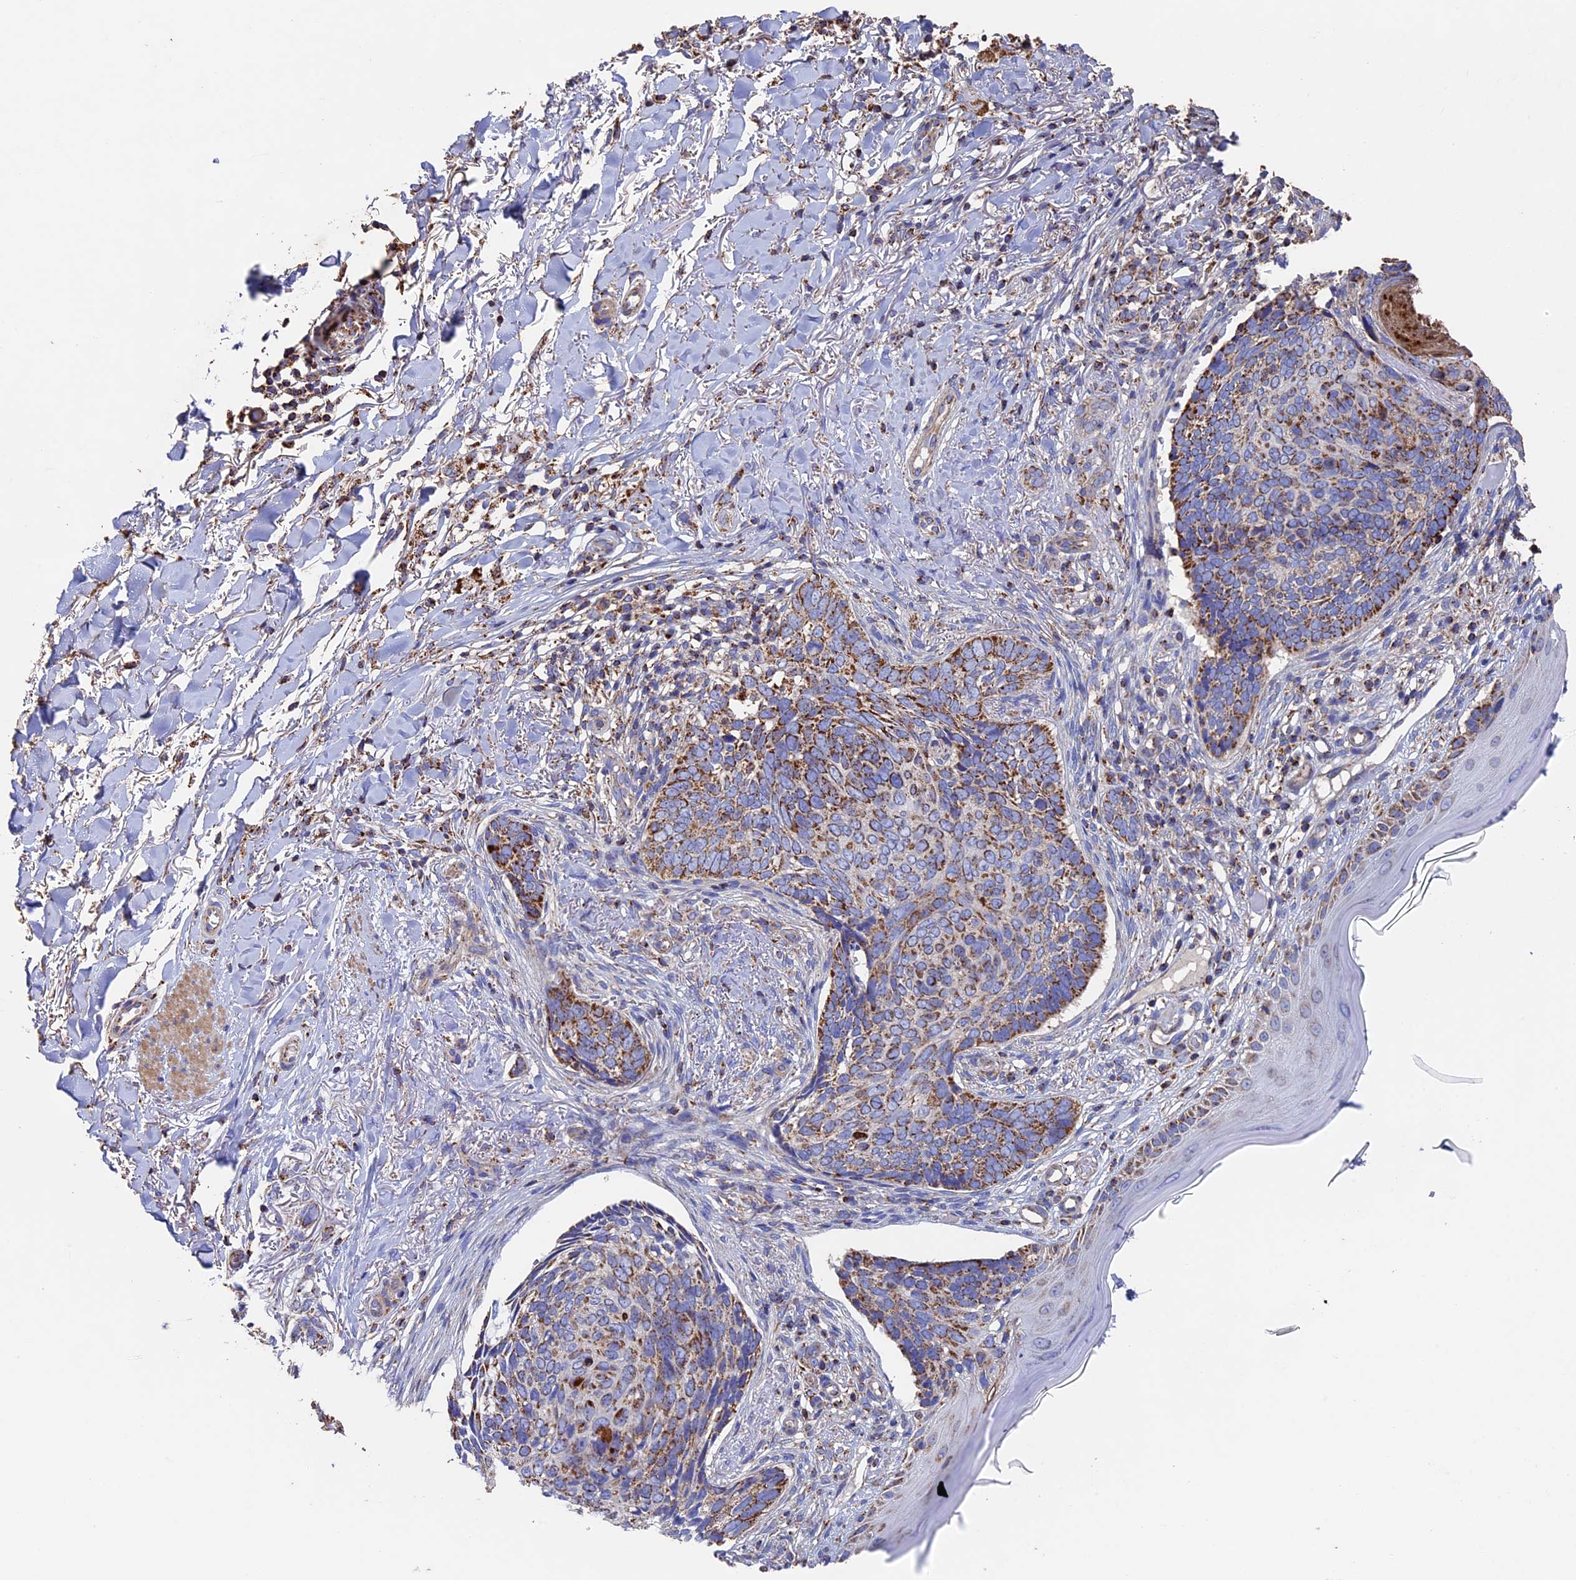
{"staining": {"intensity": "moderate", "quantity": ">75%", "location": "cytoplasmic/membranous"}, "tissue": "skin cancer", "cell_type": "Tumor cells", "image_type": "cancer", "snomed": [{"axis": "morphology", "description": "Normal tissue, NOS"}, {"axis": "morphology", "description": "Basal cell carcinoma"}, {"axis": "topography", "description": "Skin"}], "caption": "Basal cell carcinoma (skin) stained for a protein demonstrates moderate cytoplasmic/membranous positivity in tumor cells. The protein of interest is shown in brown color, while the nuclei are stained blue.", "gene": "ADAT1", "patient": {"sex": "female", "age": 67}}